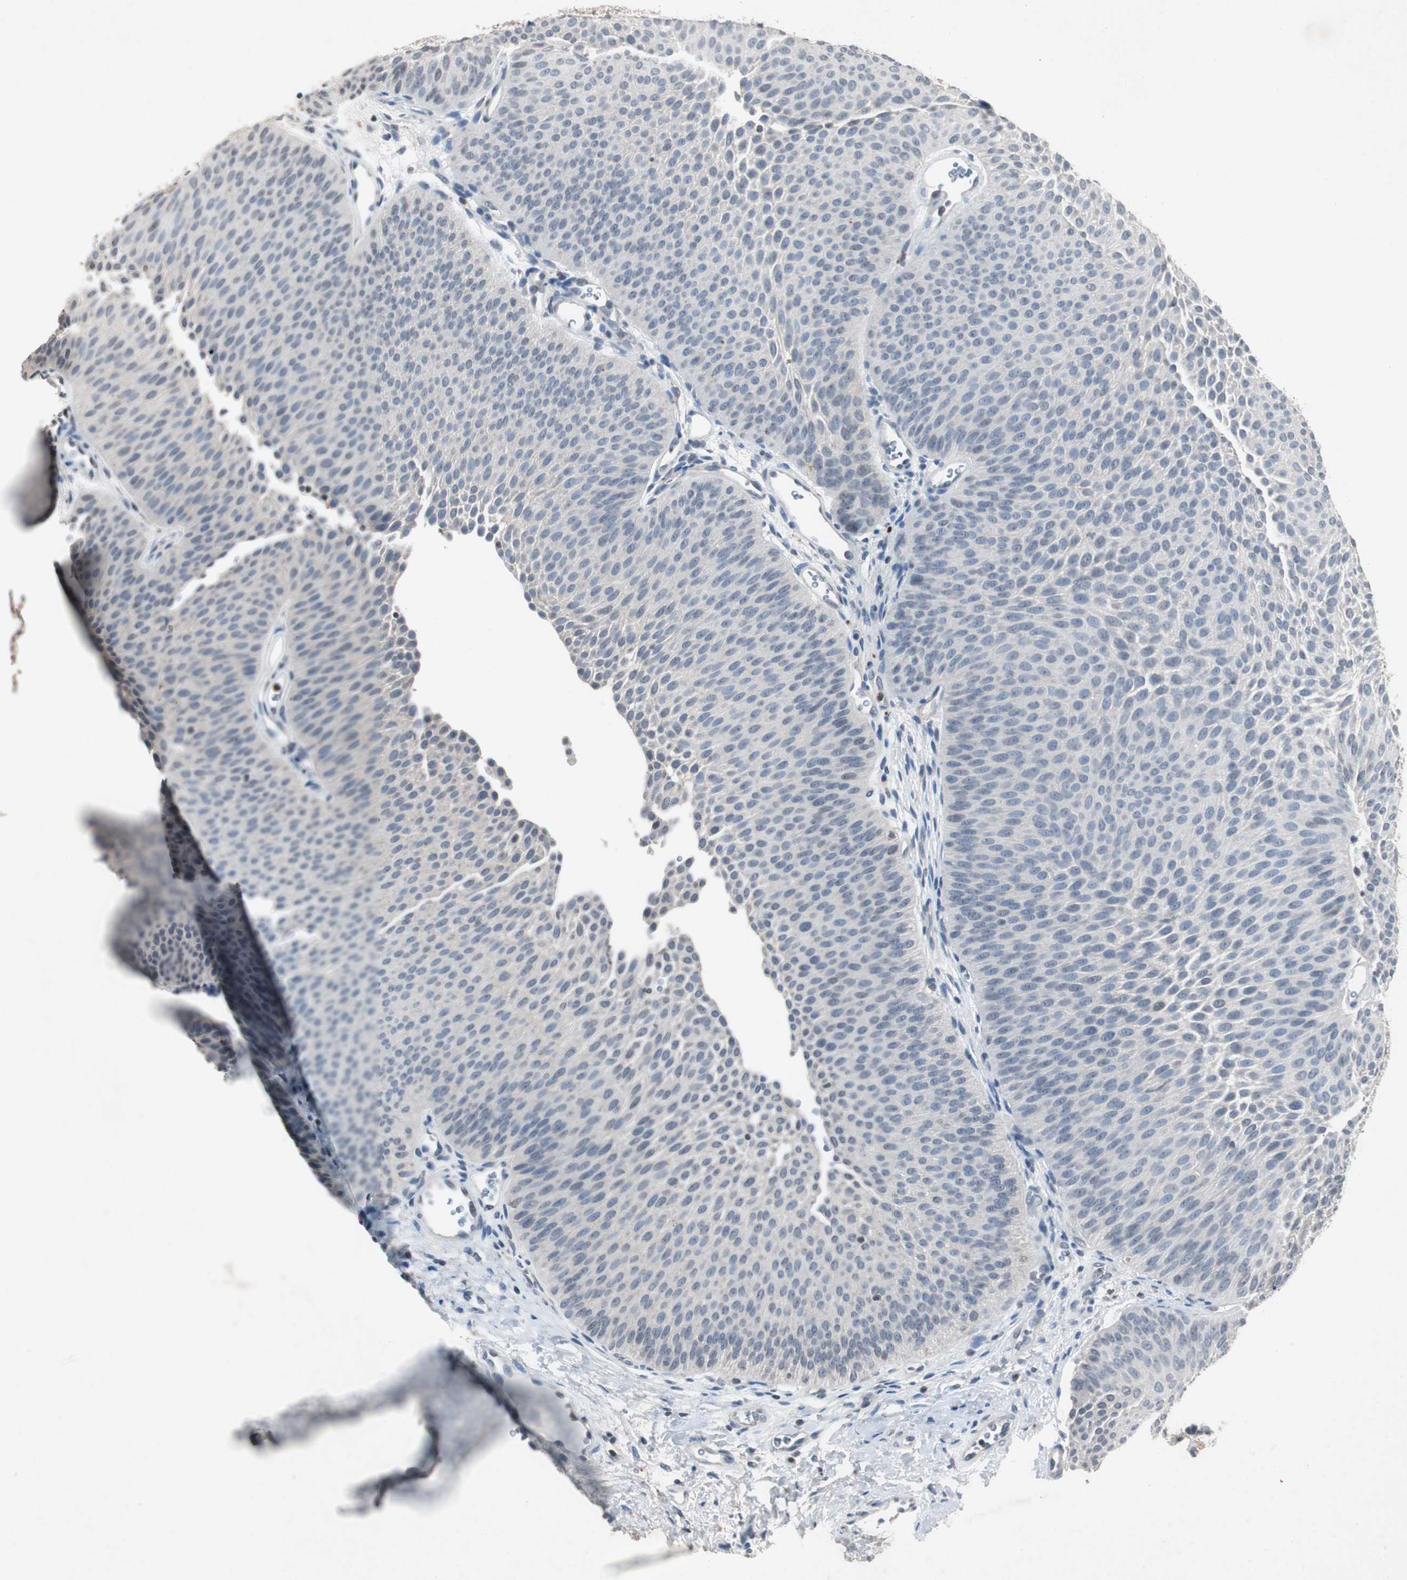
{"staining": {"intensity": "negative", "quantity": "none", "location": "none"}, "tissue": "urothelial cancer", "cell_type": "Tumor cells", "image_type": "cancer", "snomed": [{"axis": "morphology", "description": "Urothelial carcinoma, Low grade"}, {"axis": "topography", "description": "Urinary bladder"}], "caption": "The photomicrograph shows no staining of tumor cells in urothelial cancer.", "gene": "ADNP2", "patient": {"sex": "female", "age": 60}}